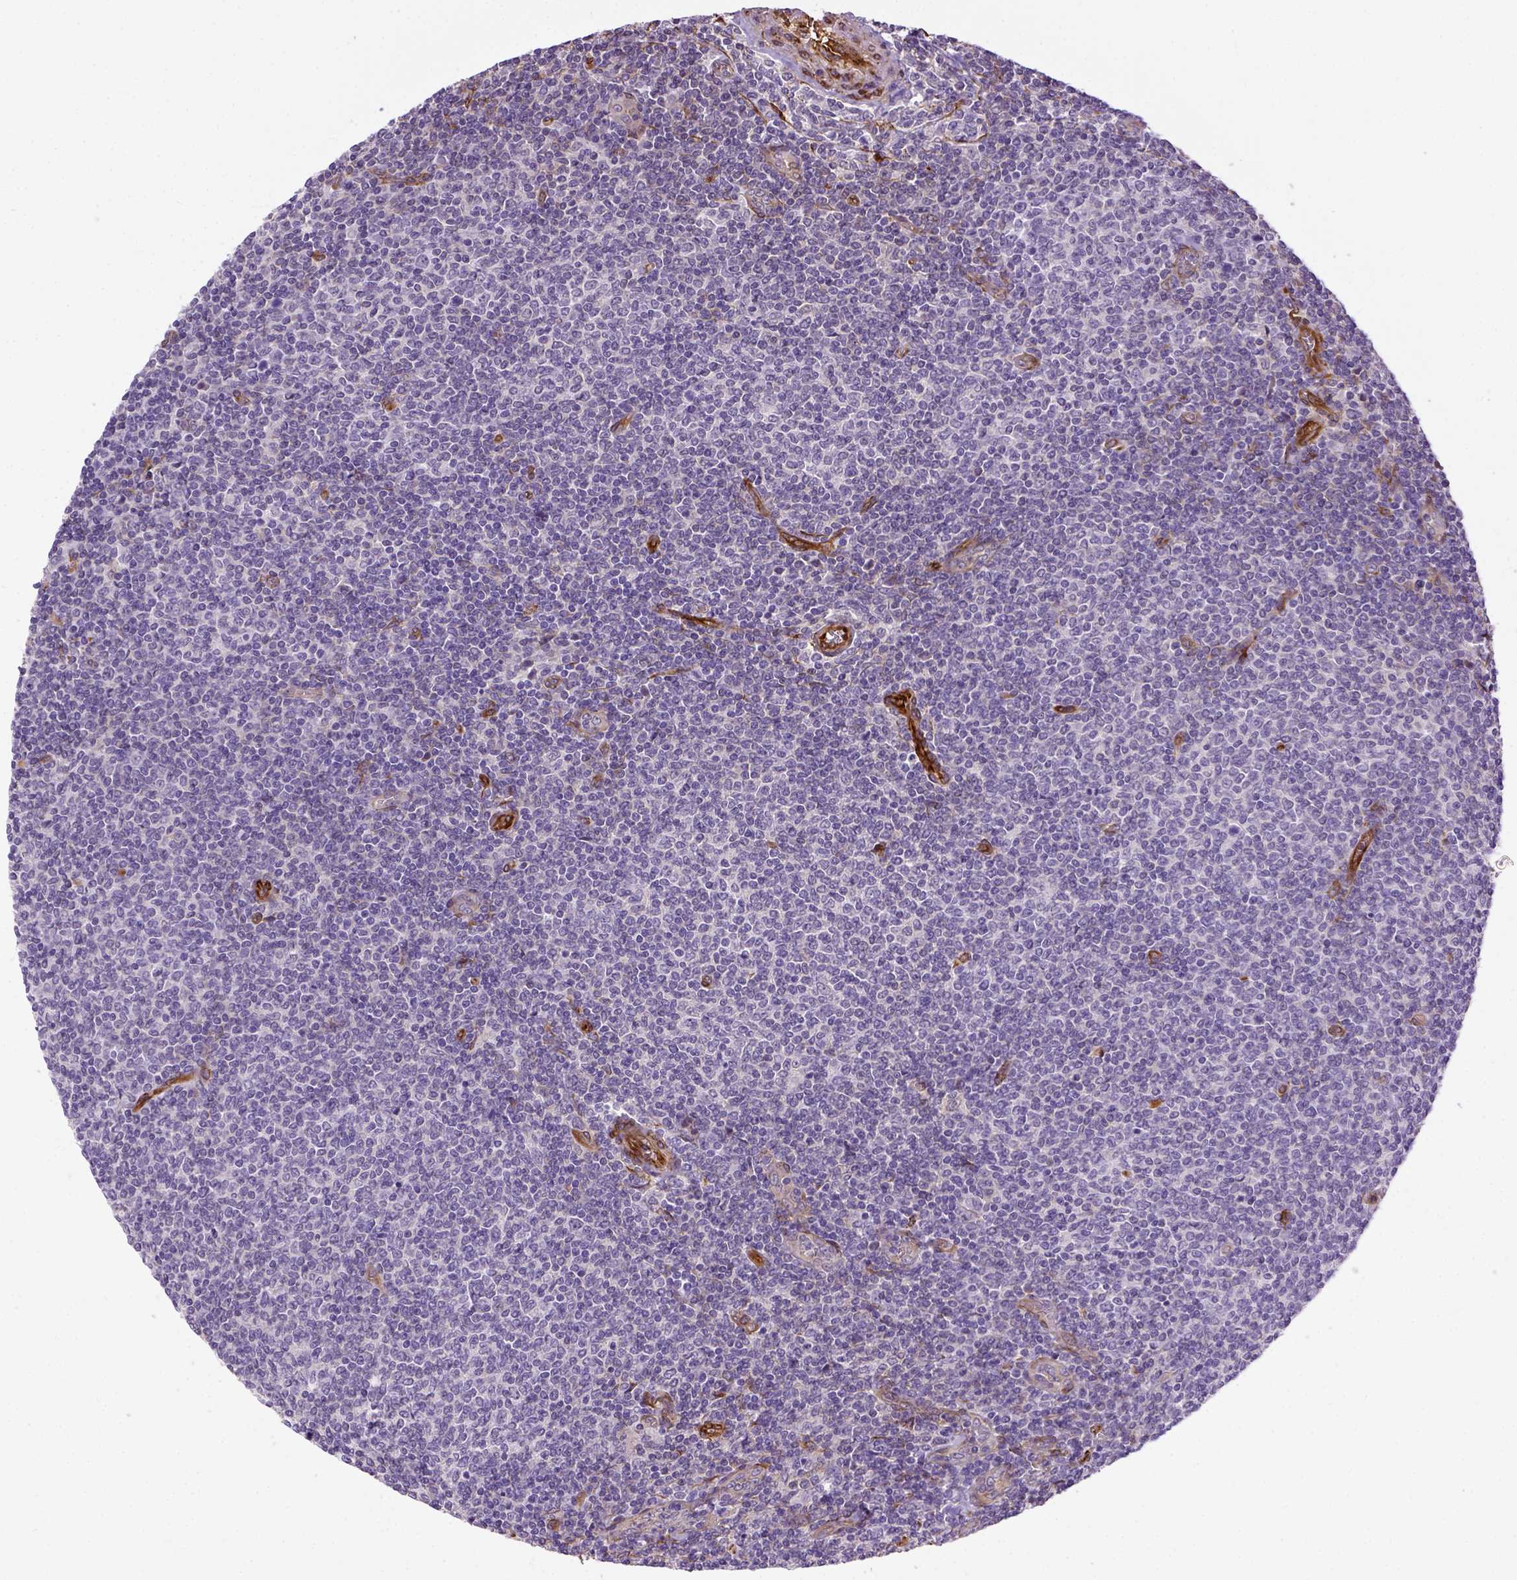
{"staining": {"intensity": "negative", "quantity": "none", "location": "none"}, "tissue": "lymphoma", "cell_type": "Tumor cells", "image_type": "cancer", "snomed": [{"axis": "morphology", "description": "Malignant lymphoma, non-Hodgkin's type, Low grade"}, {"axis": "topography", "description": "Lymph node"}], "caption": "A high-resolution histopathology image shows immunohistochemistry (IHC) staining of malignant lymphoma, non-Hodgkin's type (low-grade), which shows no significant expression in tumor cells.", "gene": "KAZN", "patient": {"sex": "male", "age": 52}}